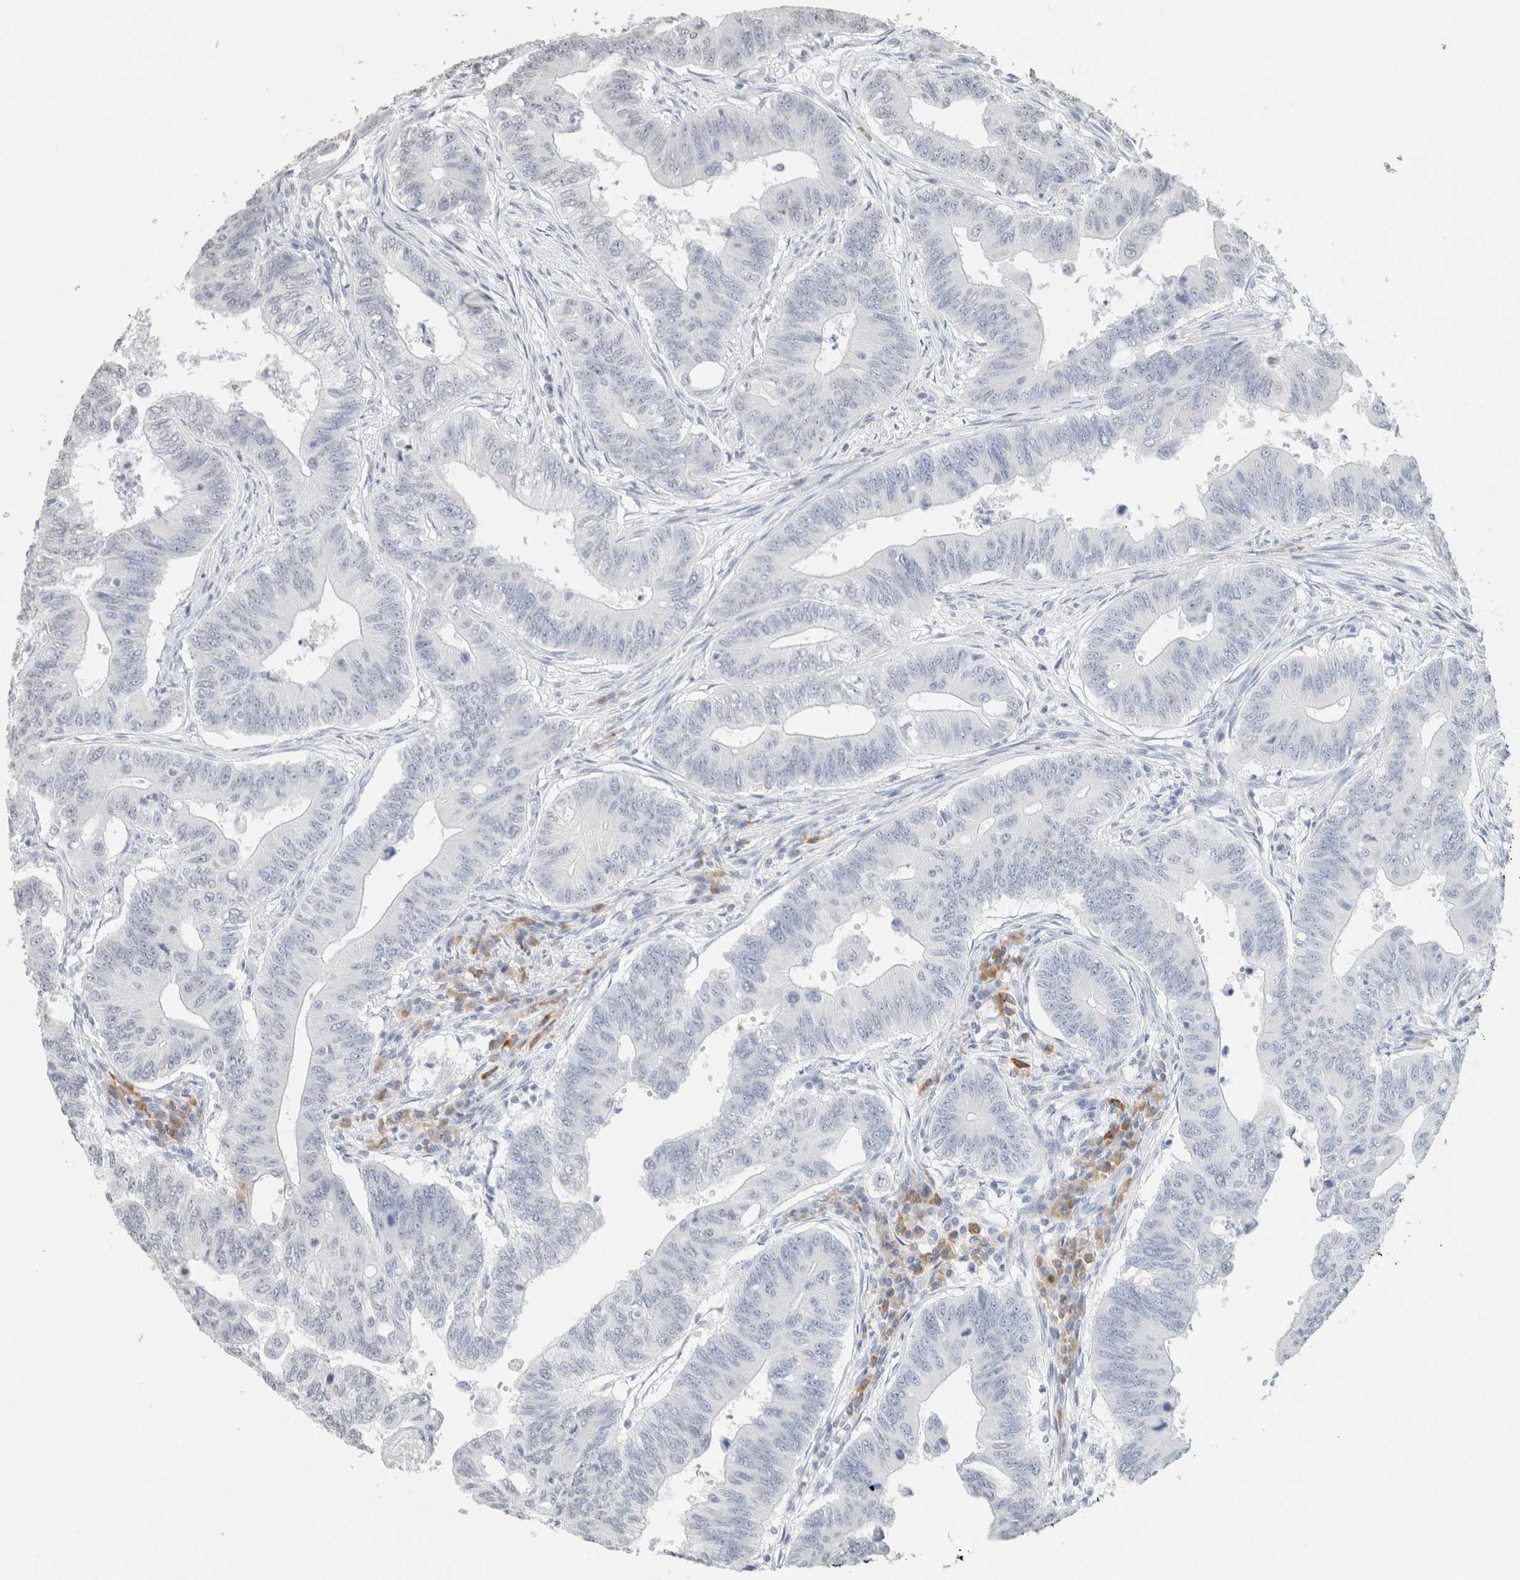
{"staining": {"intensity": "negative", "quantity": "none", "location": "none"}, "tissue": "colorectal cancer", "cell_type": "Tumor cells", "image_type": "cancer", "snomed": [{"axis": "morphology", "description": "Adenoma, NOS"}, {"axis": "morphology", "description": "Adenocarcinoma, NOS"}, {"axis": "topography", "description": "Colon"}], "caption": "Tumor cells show no significant expression in colorectal cancer (adenoma).", "gene": "CD80", "patient": {"sex": "male", "age": 79}}